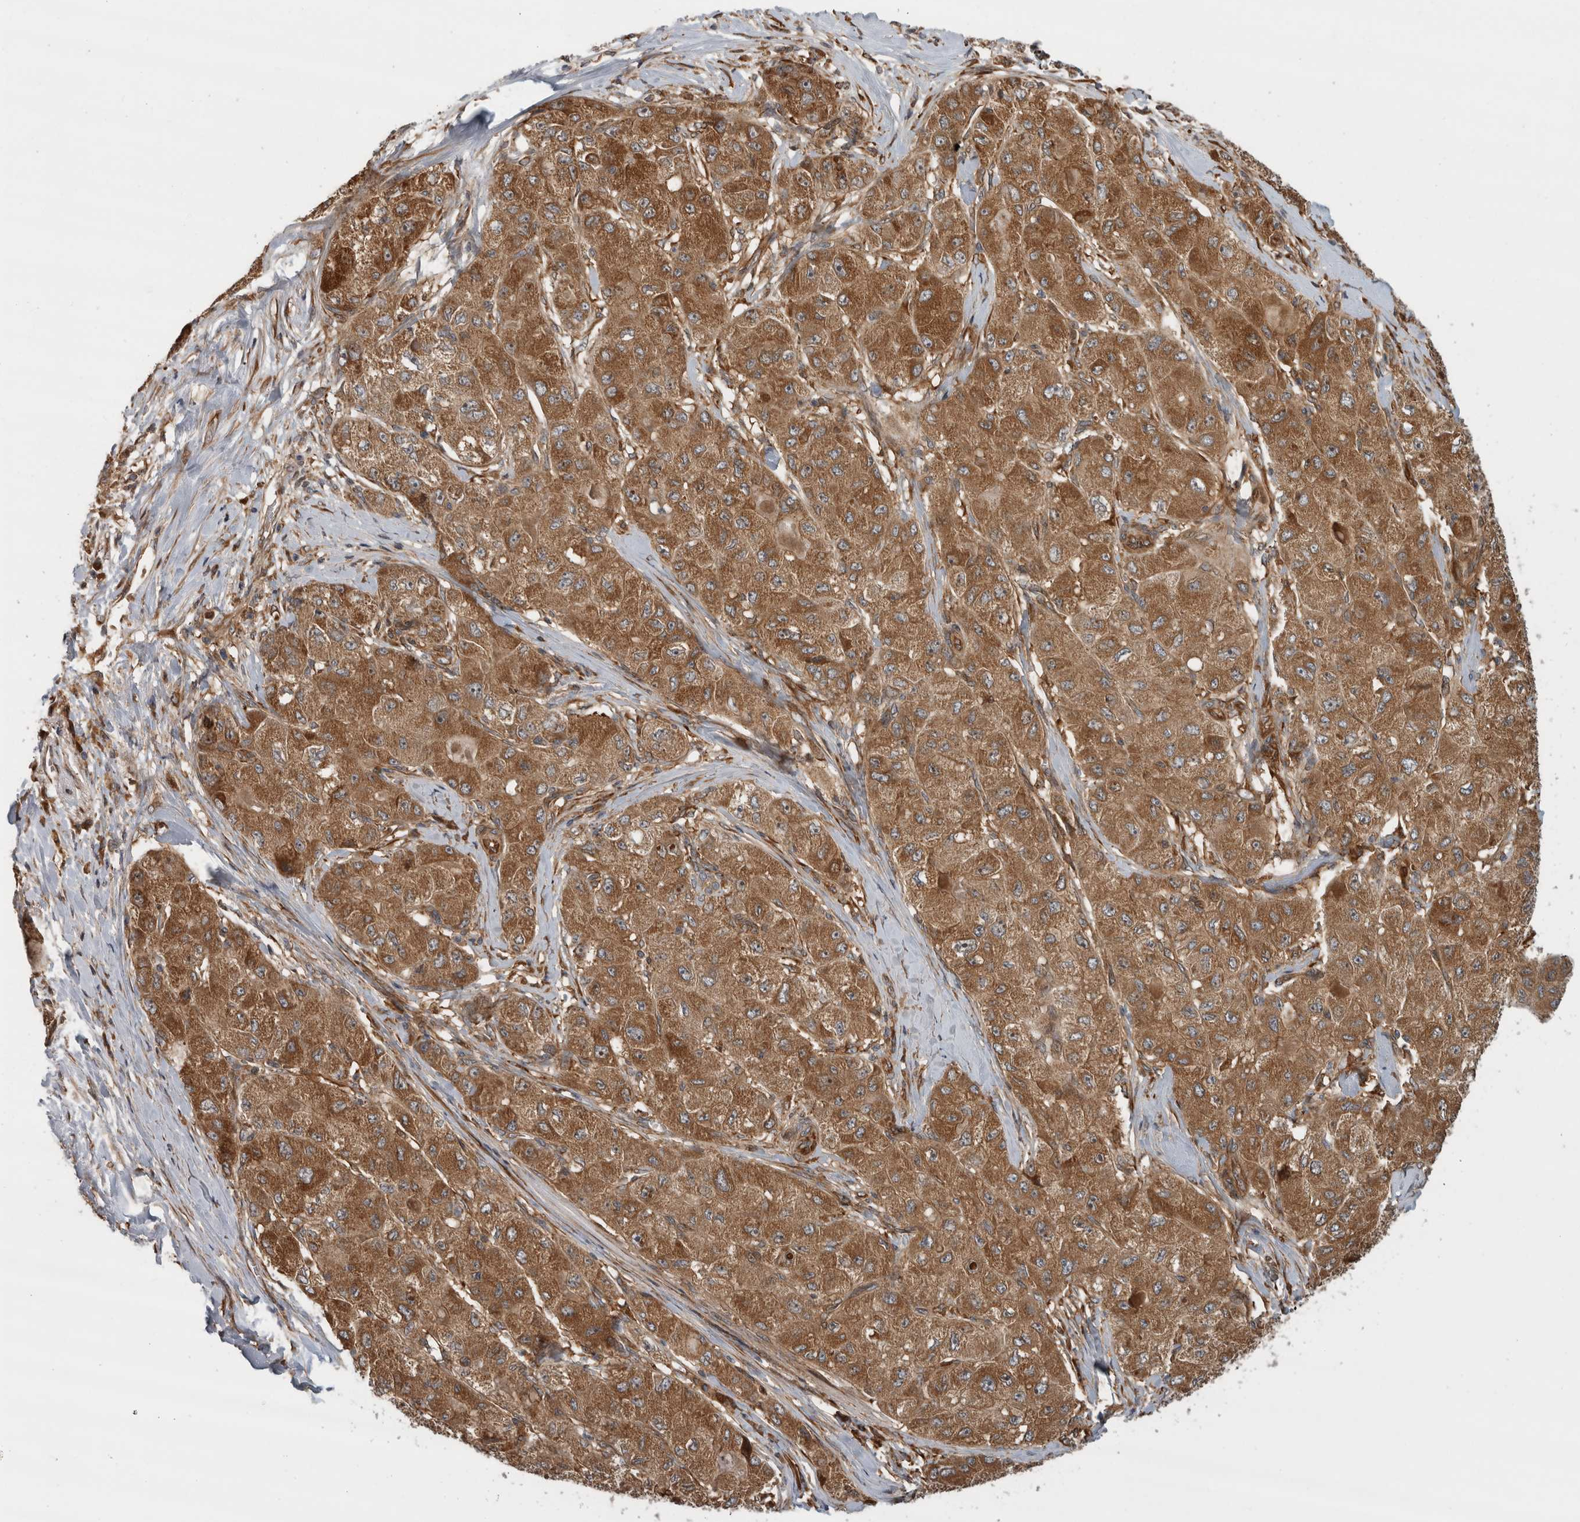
{"staining": {"intensity": "strong", "quantity": ">75%", "location": "cytoplasmic/membranous"}, "tissue": "liver cancer", "cell_type": "Tumor cells", "image_type": "cancer", "snomed": [{"axis": "morphology", "description": "Carcinoma, Hepatocellular, NOS"}, {"axis": "topography", "description": "Liver"}], "caption": "A high amount of strong cytoplasmic/membranous positivity is seen in approximately >75% of tumor cells in liver hepatocellular carcinoma tissue. (Stains: DAB in brown, nuclei in blue, Microscopy: brightfield microscopy at high magnification).", "gene": "TUBD1", "patient": {"sex": "male", "age": 80}}